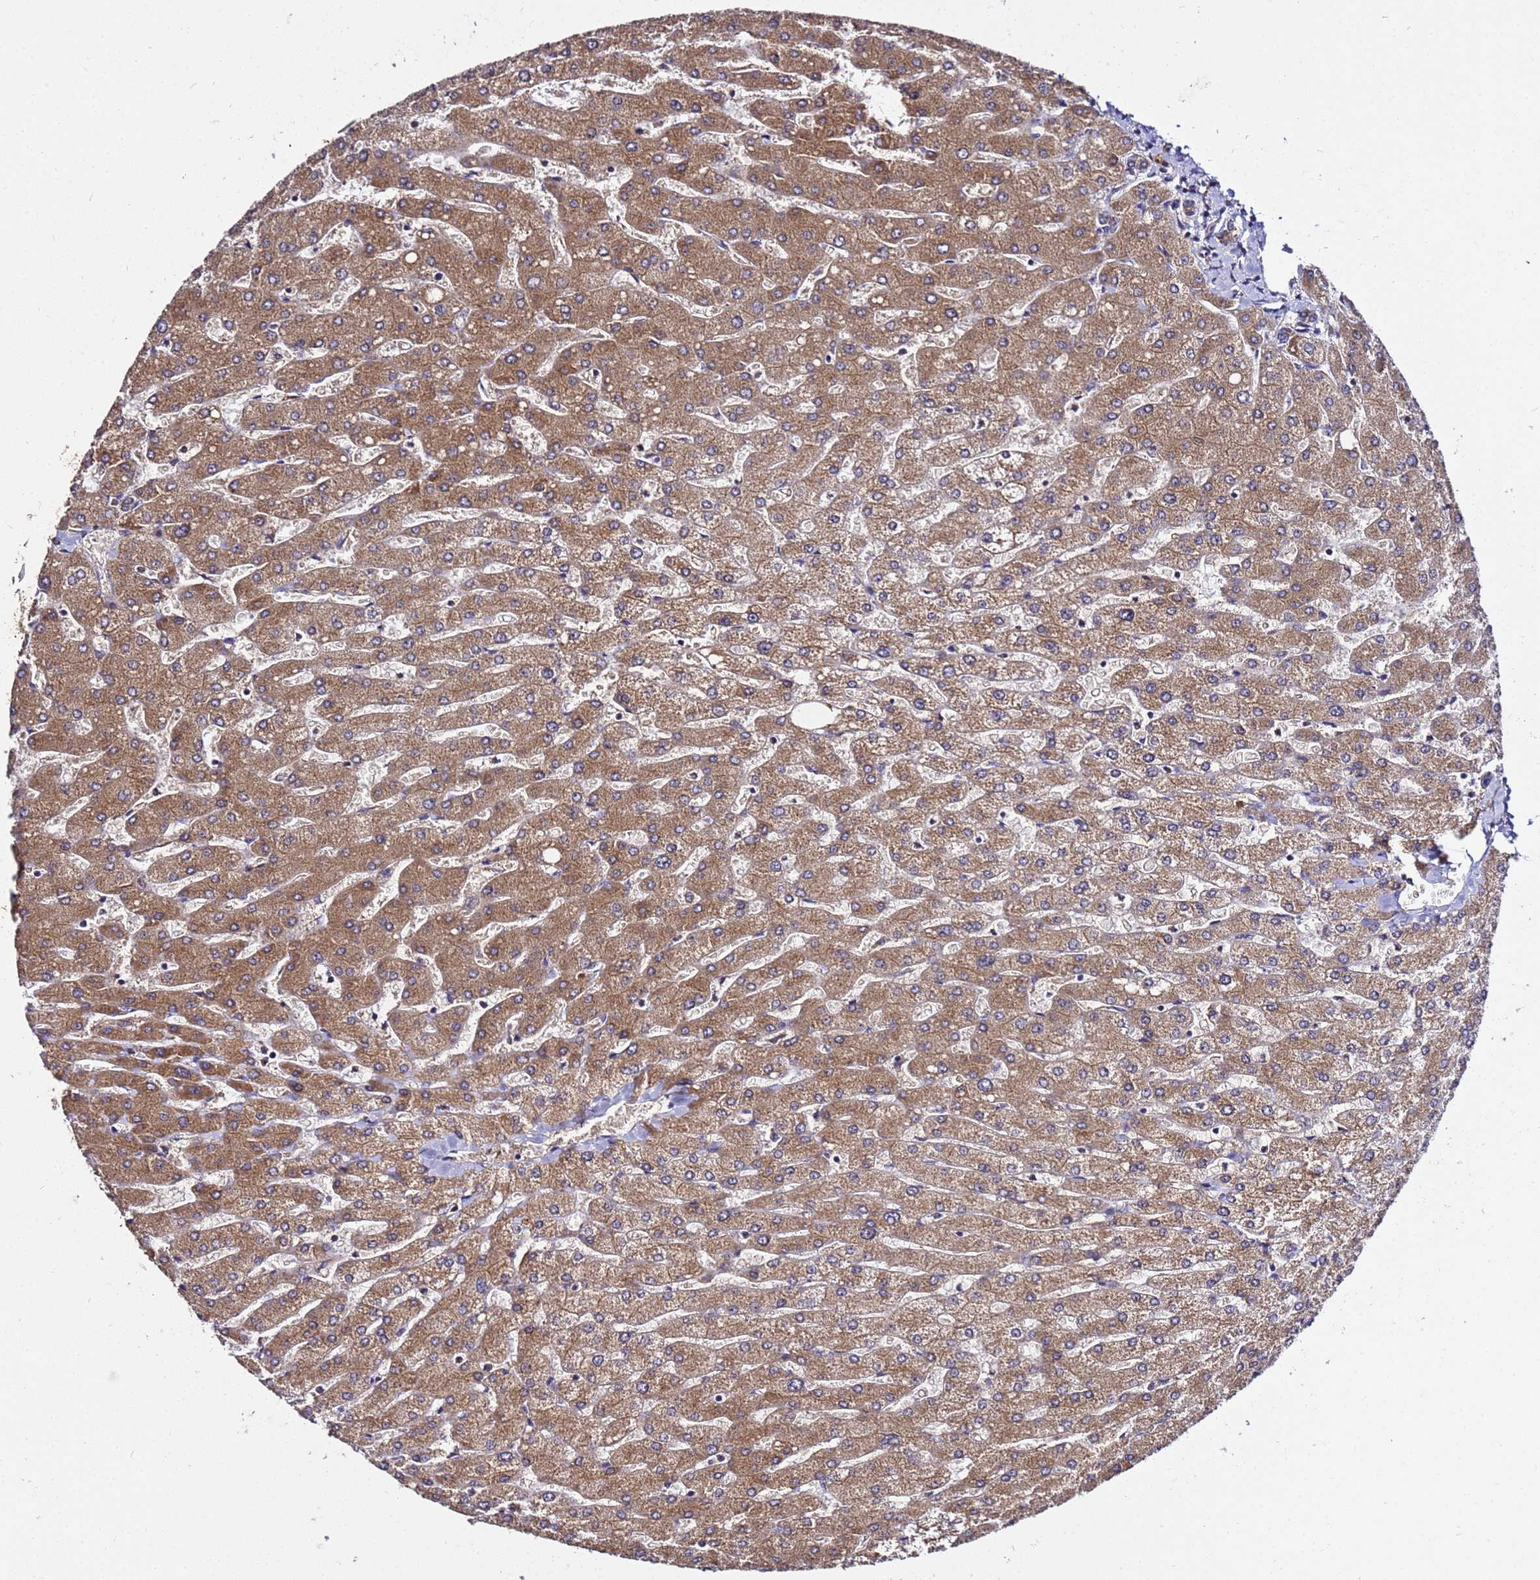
{"staining": {"intensity": "weak", "quantity": ">75%", "location": "cytoplasmic/membranous"}, "tissue": "liver", "cell_type": "Cholangiocytes", "image_type": "normal", "snomed": [{"axis": "morphology", "description": "Normal tissue, NOS"}, {"axis": "topography", "description": "Liver"}], "caption": "DAB immunohistochemical staining of normal liver shows weak cytoplasmic/membranous protein positivity in about >75% of cholangiocytes.", "gene": "PLXDC2", "patient": {"sex": "male", "age": 55}}